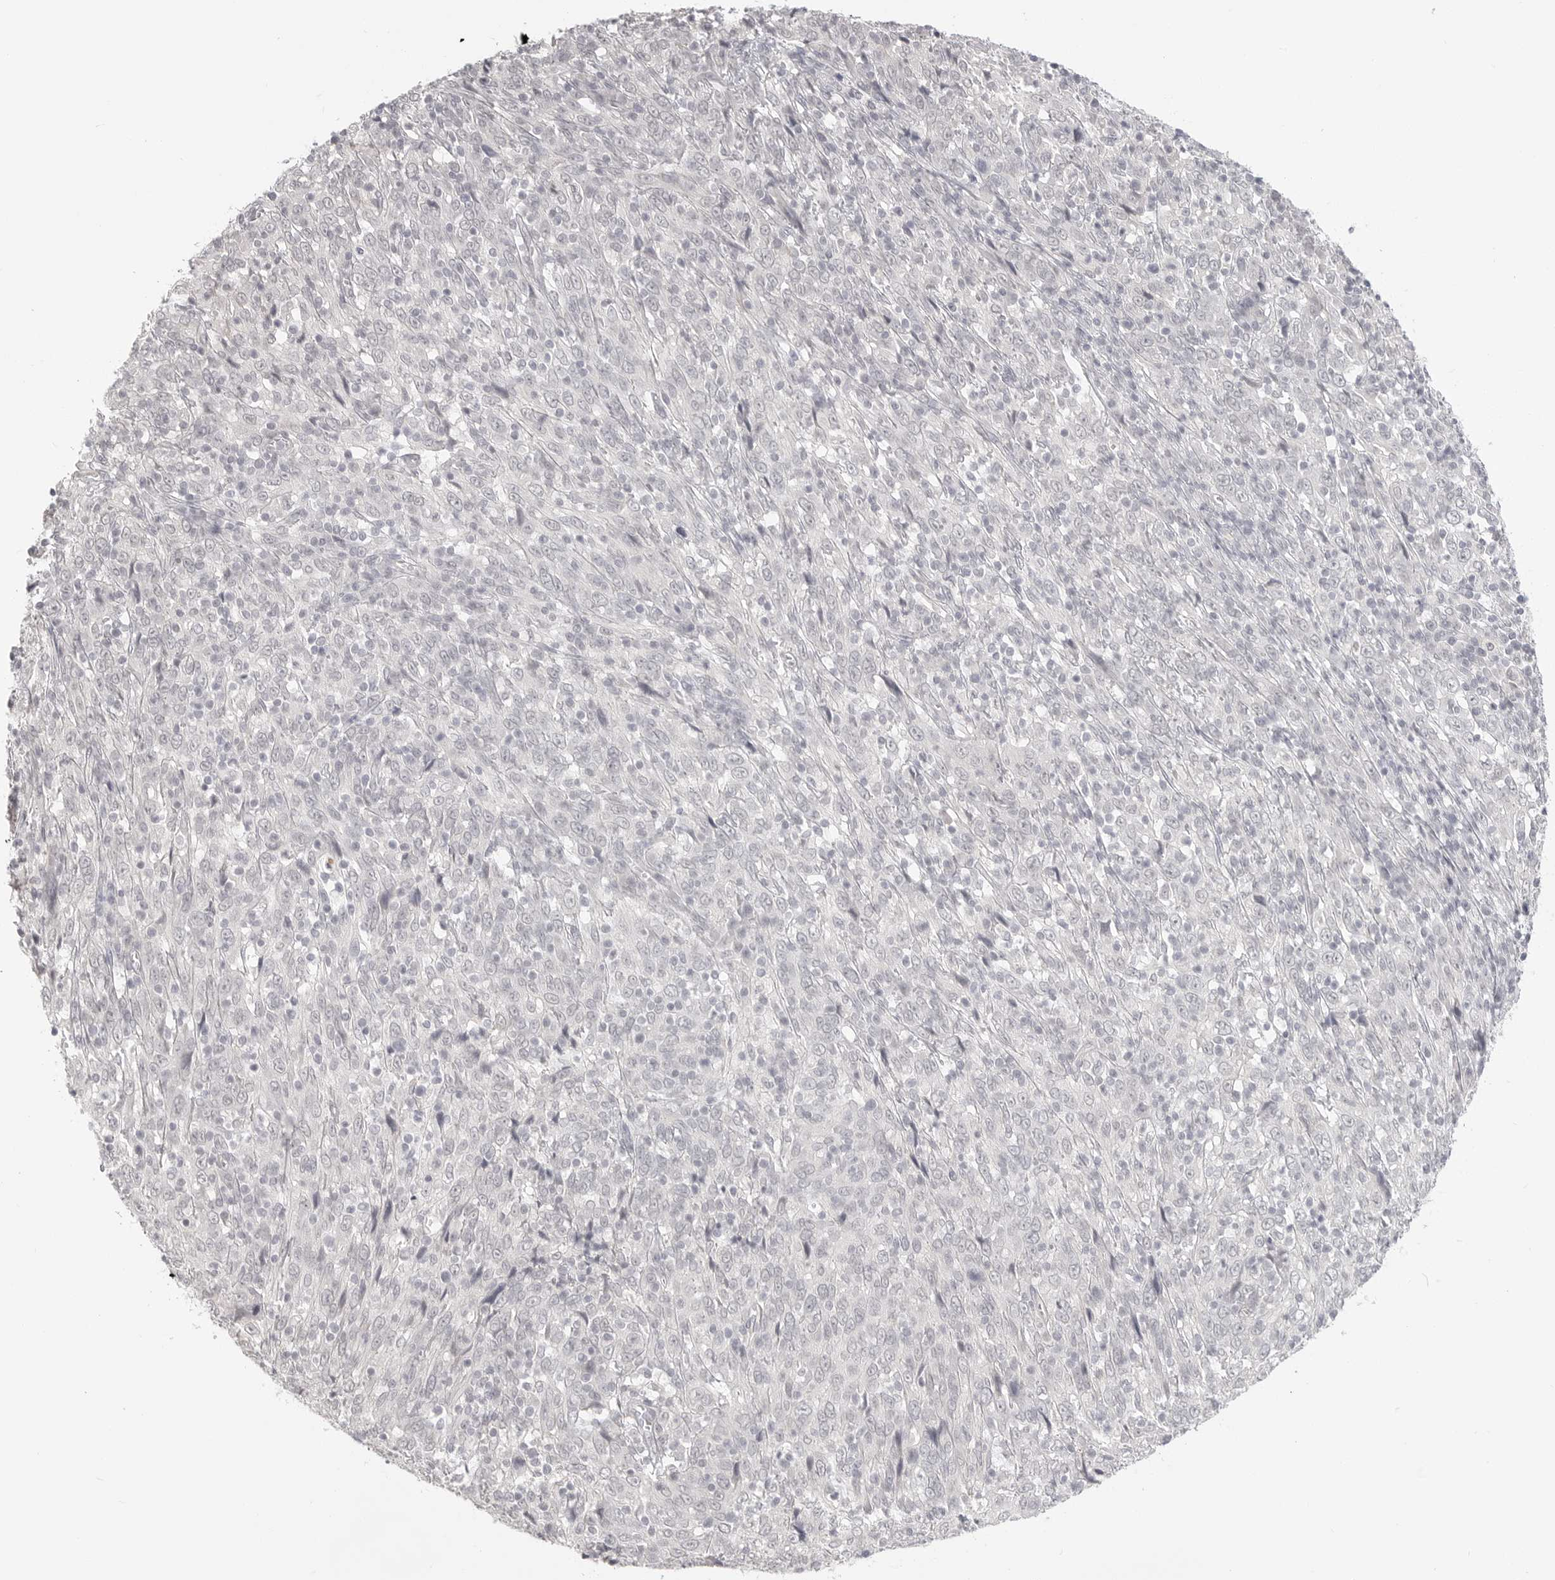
{"staining": {"intensity": "negative", "quantity": "none", "location": "none"}, "tissue": "cervical cancer", "cell_type": "Tumor cells", "image_type": "cancer", "snomed": [{"axis": "morphology", "description": "Squamous cell carcinoma, NOS"}, {"axis": "topography", "description": "Cervix"}], "caption": "Tumor cells are negative for protein expression in human squamous cell carcinoma (cervical).", "gene": "KLK11", "patient": {"sex": "female", "age": 46}}